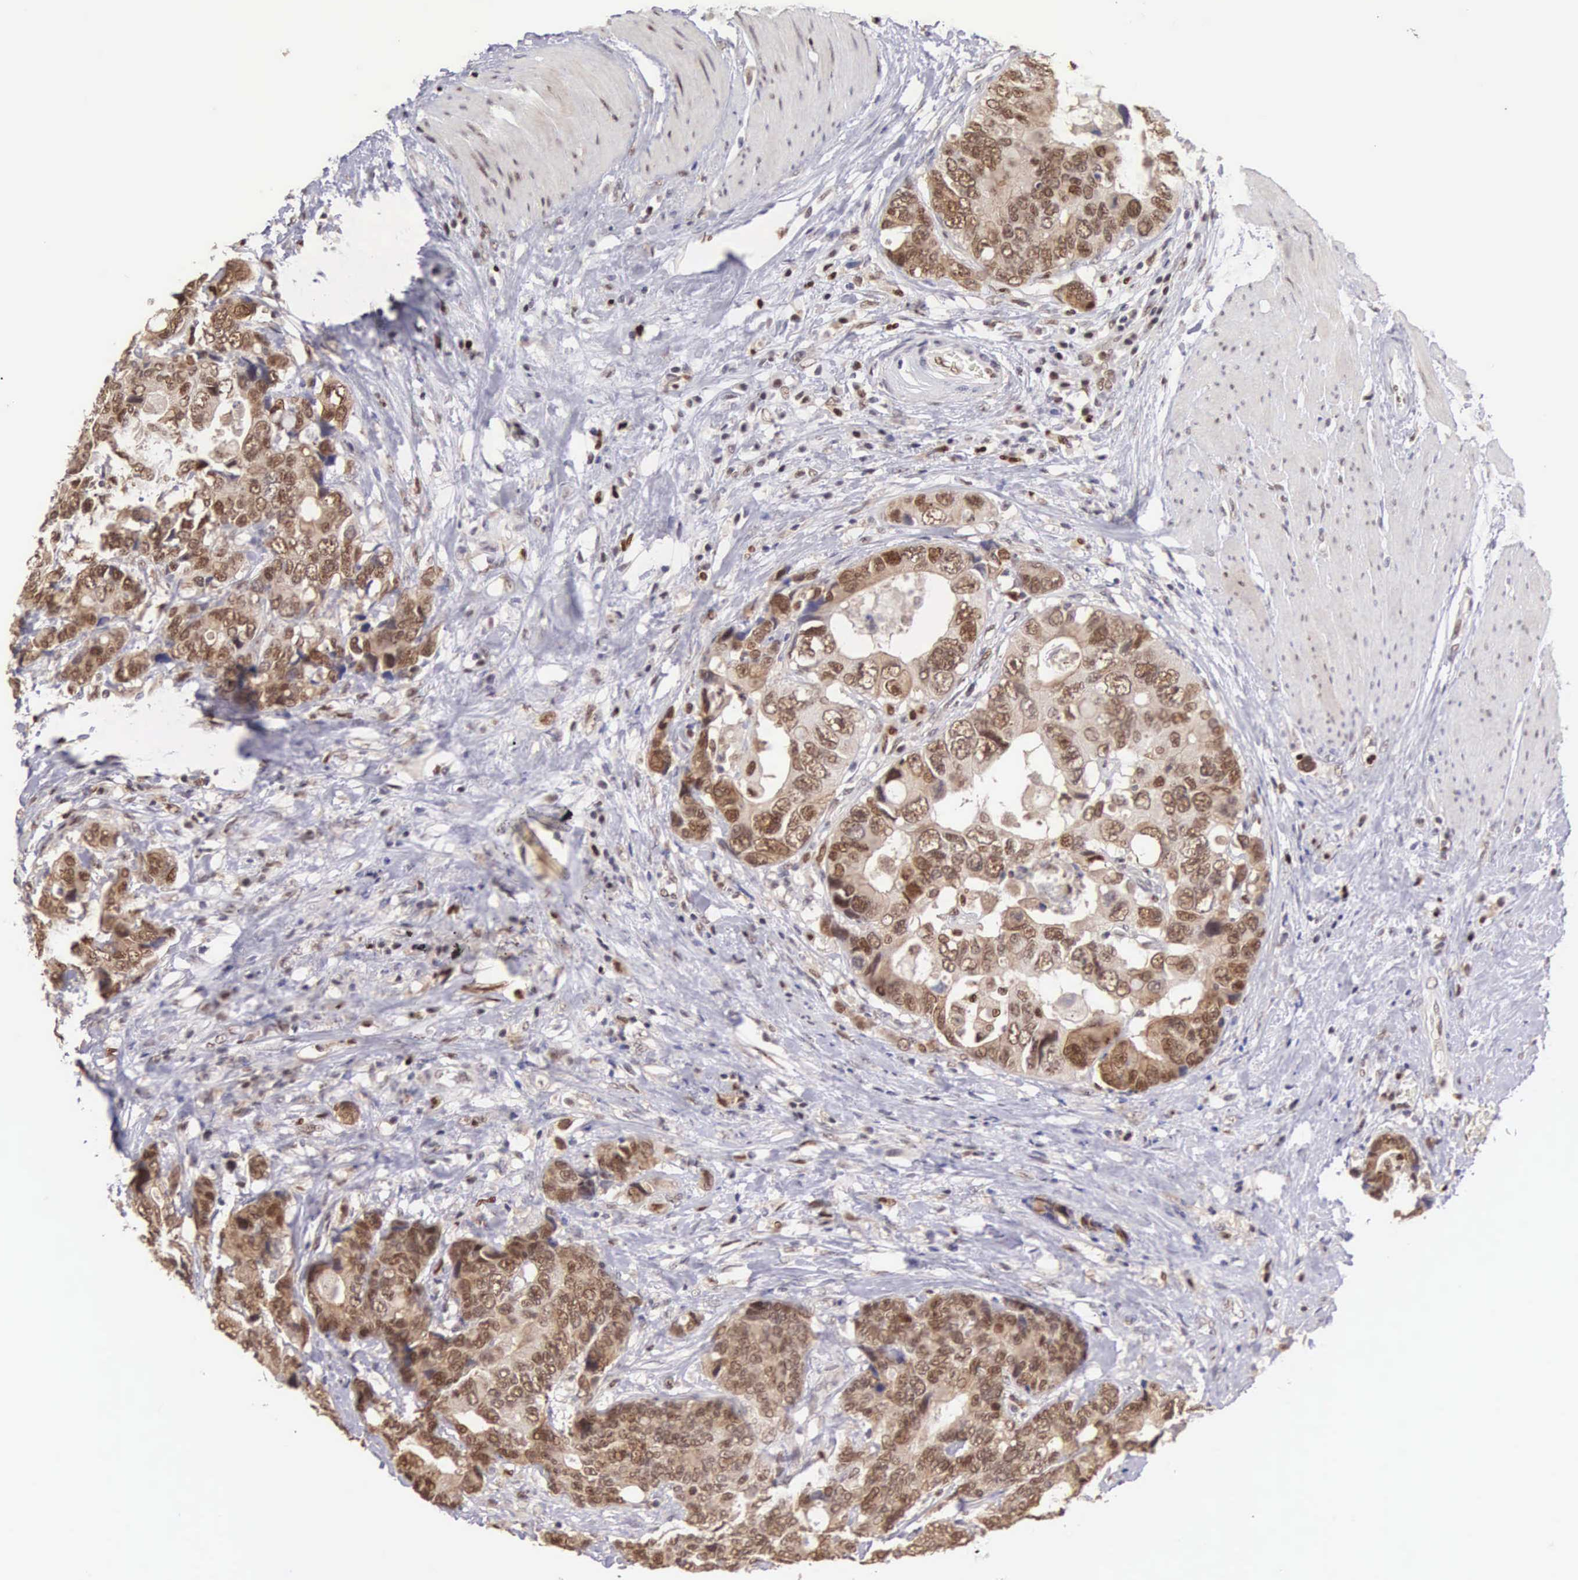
{"staining": {"intensity": "moderate", "quantity": ">75%", "location": "cytoplasmic/membranous,nuclear"}, "tissue": "colorectal cancer", "cell_type": "Tumor cells", "image_type": "cancer", "snomed": [{"axis": "morphology", "description": "Adenocarcinoma, NOS"}, {"axis": "topography", "description": "Rectum"}], "caption": "Immunohistochemical staining of human colorectal adenocarcinoma exhibits medium levels of moderate cytoplasmic/membranous and nuclear protein positivity in approximately >75% of tumor cells. Using DAB (3,3'-diaminobenzidine) (brown) and hematoxylin (blue) stains, captured at high magnification using brightfield microscopy.", "gene": "GRK3", "patient": {"sex": "female", "age": 67}}